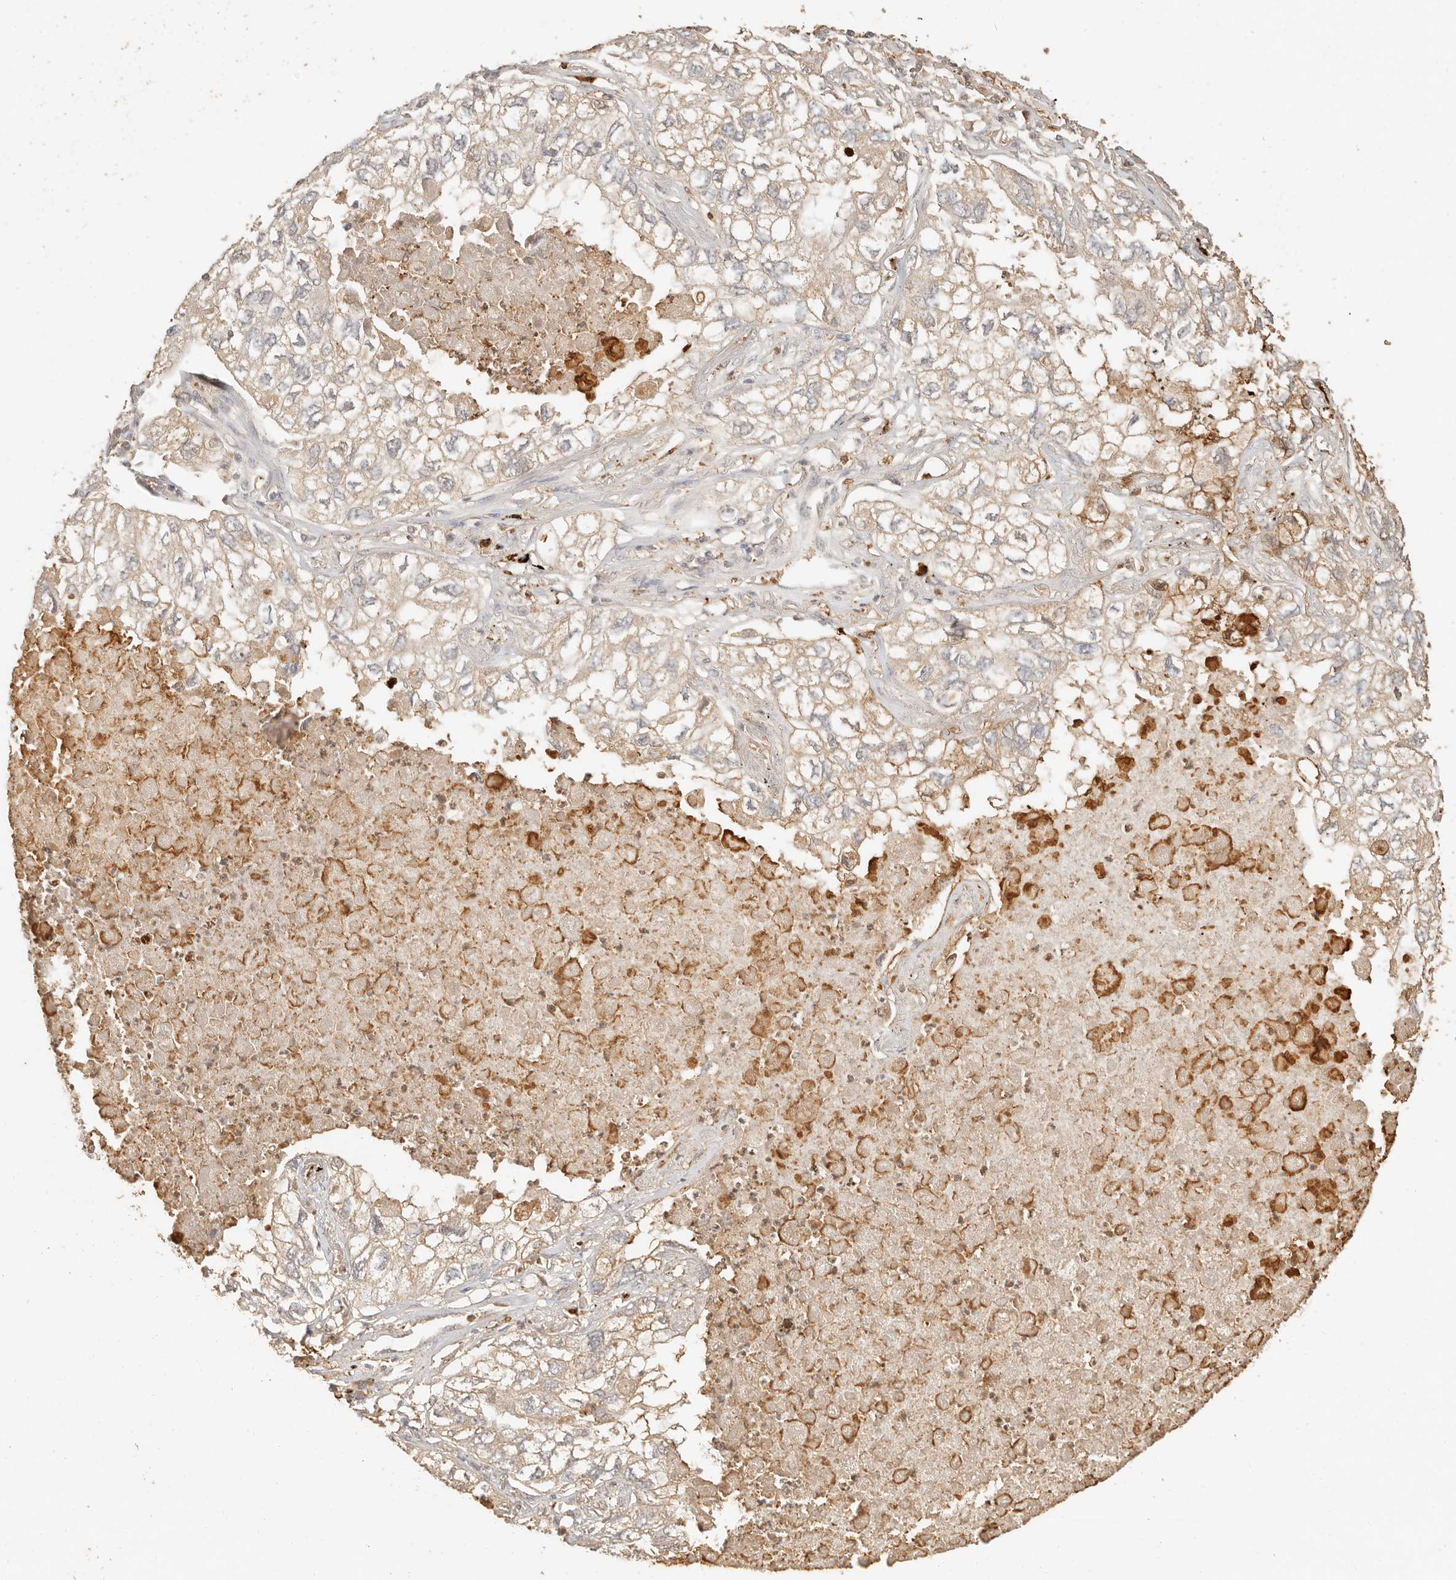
{"staining": {"intensity": "weak", "quantity": ">75%", "location": "cytoplasmic/membranous"}, "tissue": "lung cancer", "cell_type": "Tumor cells", "image_type": "cancer", "snomed": [{"axis": "morphology", "description": "Adenocarcinoma, NOS"}, {"axis": "topography", "description": "Lung"}], "caption": "Lung adenocarcinoma stained with a protein marker displays weak staining in tumor cells.", "gene": "INTS11", "patient": {"sex": "male", "age": 65}}